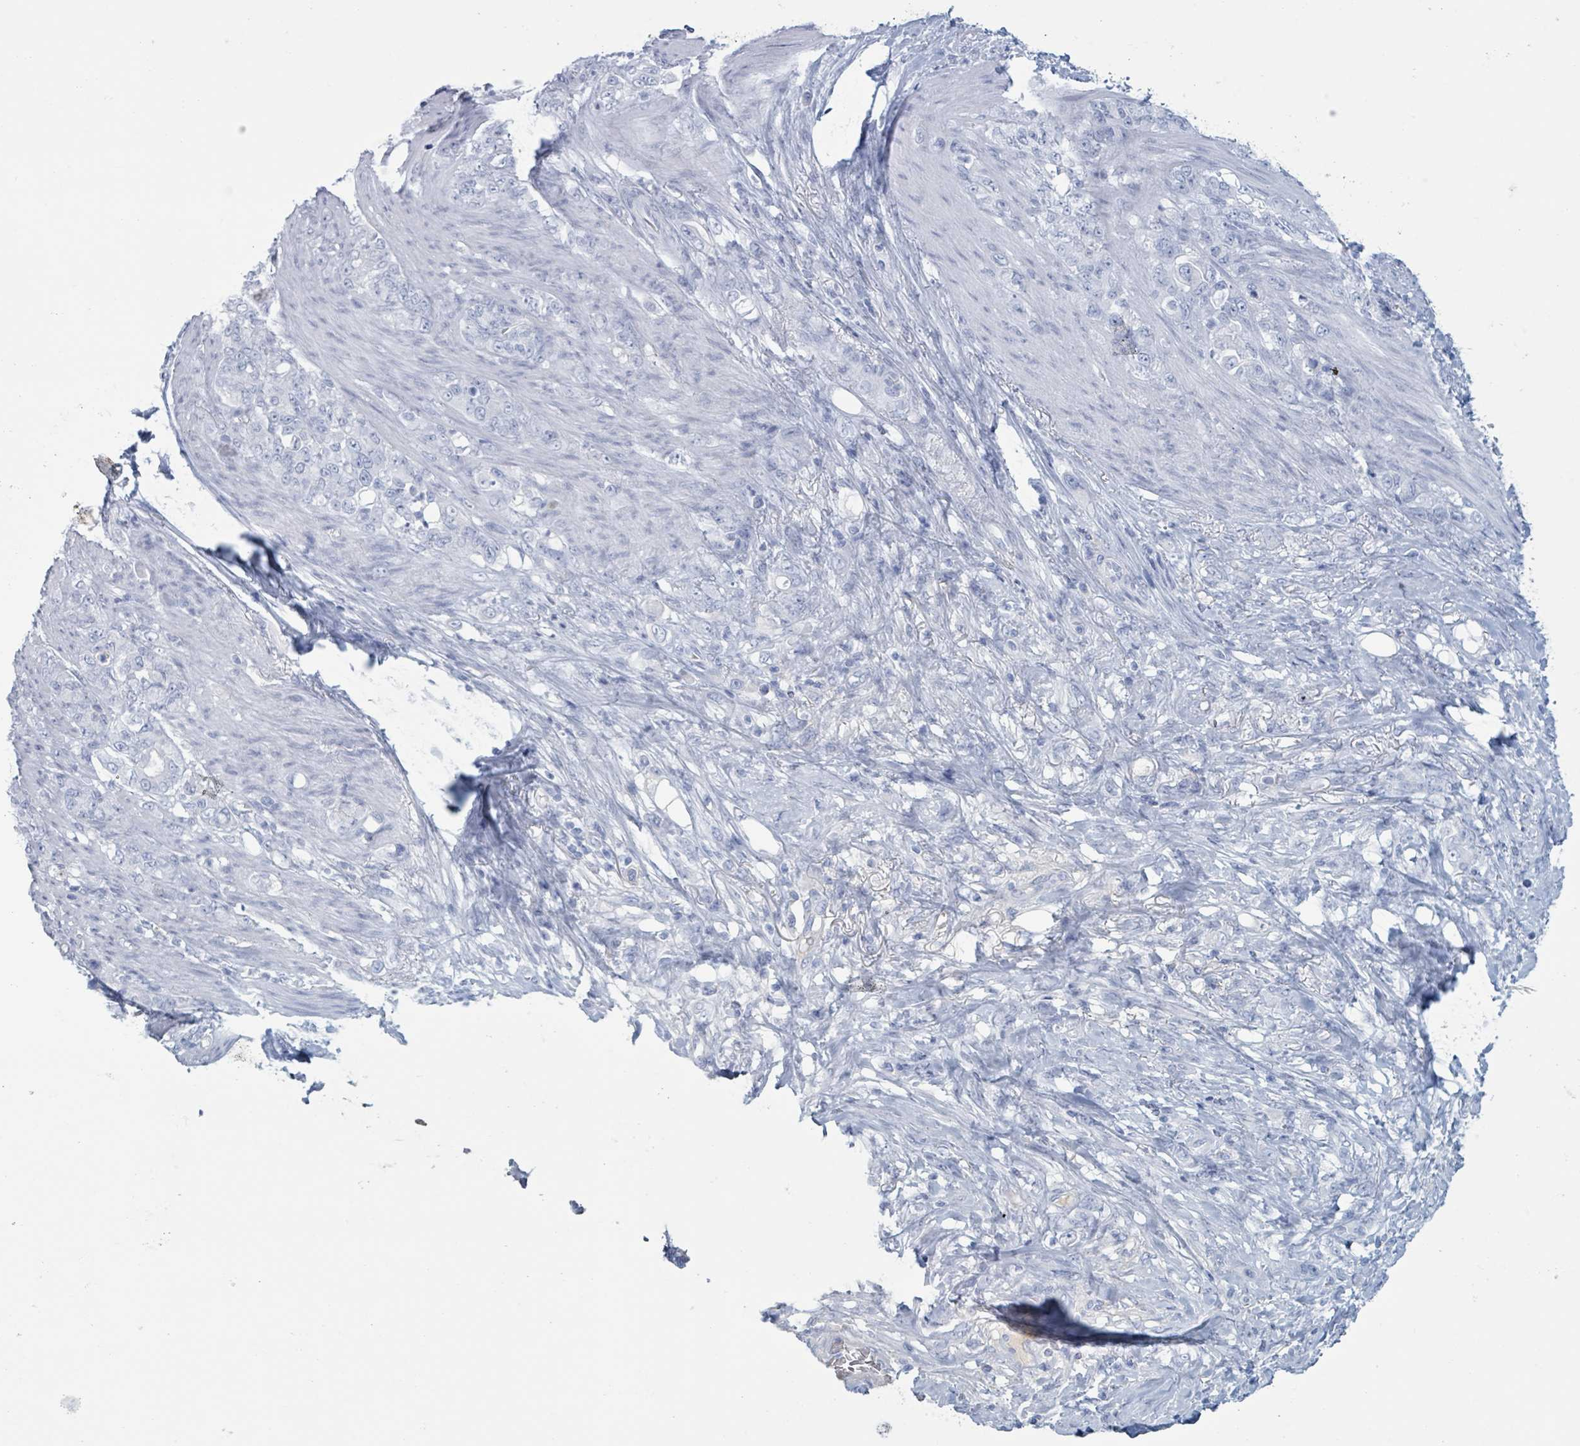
{"staining": {"intensity": "negative", "quantity": "none", "location": "none"}, "tissue": "stomach cancer", "cell_type": "Tumor cells", "image_type": "cancer", "snomed": [{"axis": "morphology", "description": "Adenocarcinoma, NOS"}, {"axis": "topography", "description": "Stomach"}], "caption": "IHC photomicrograph of human stomach adenocarcinoma stained for a protein (brown), which reveals no expression in tumor cells.", "gene": "KLK4", "patient": {"sex": "female", "age": 79}}